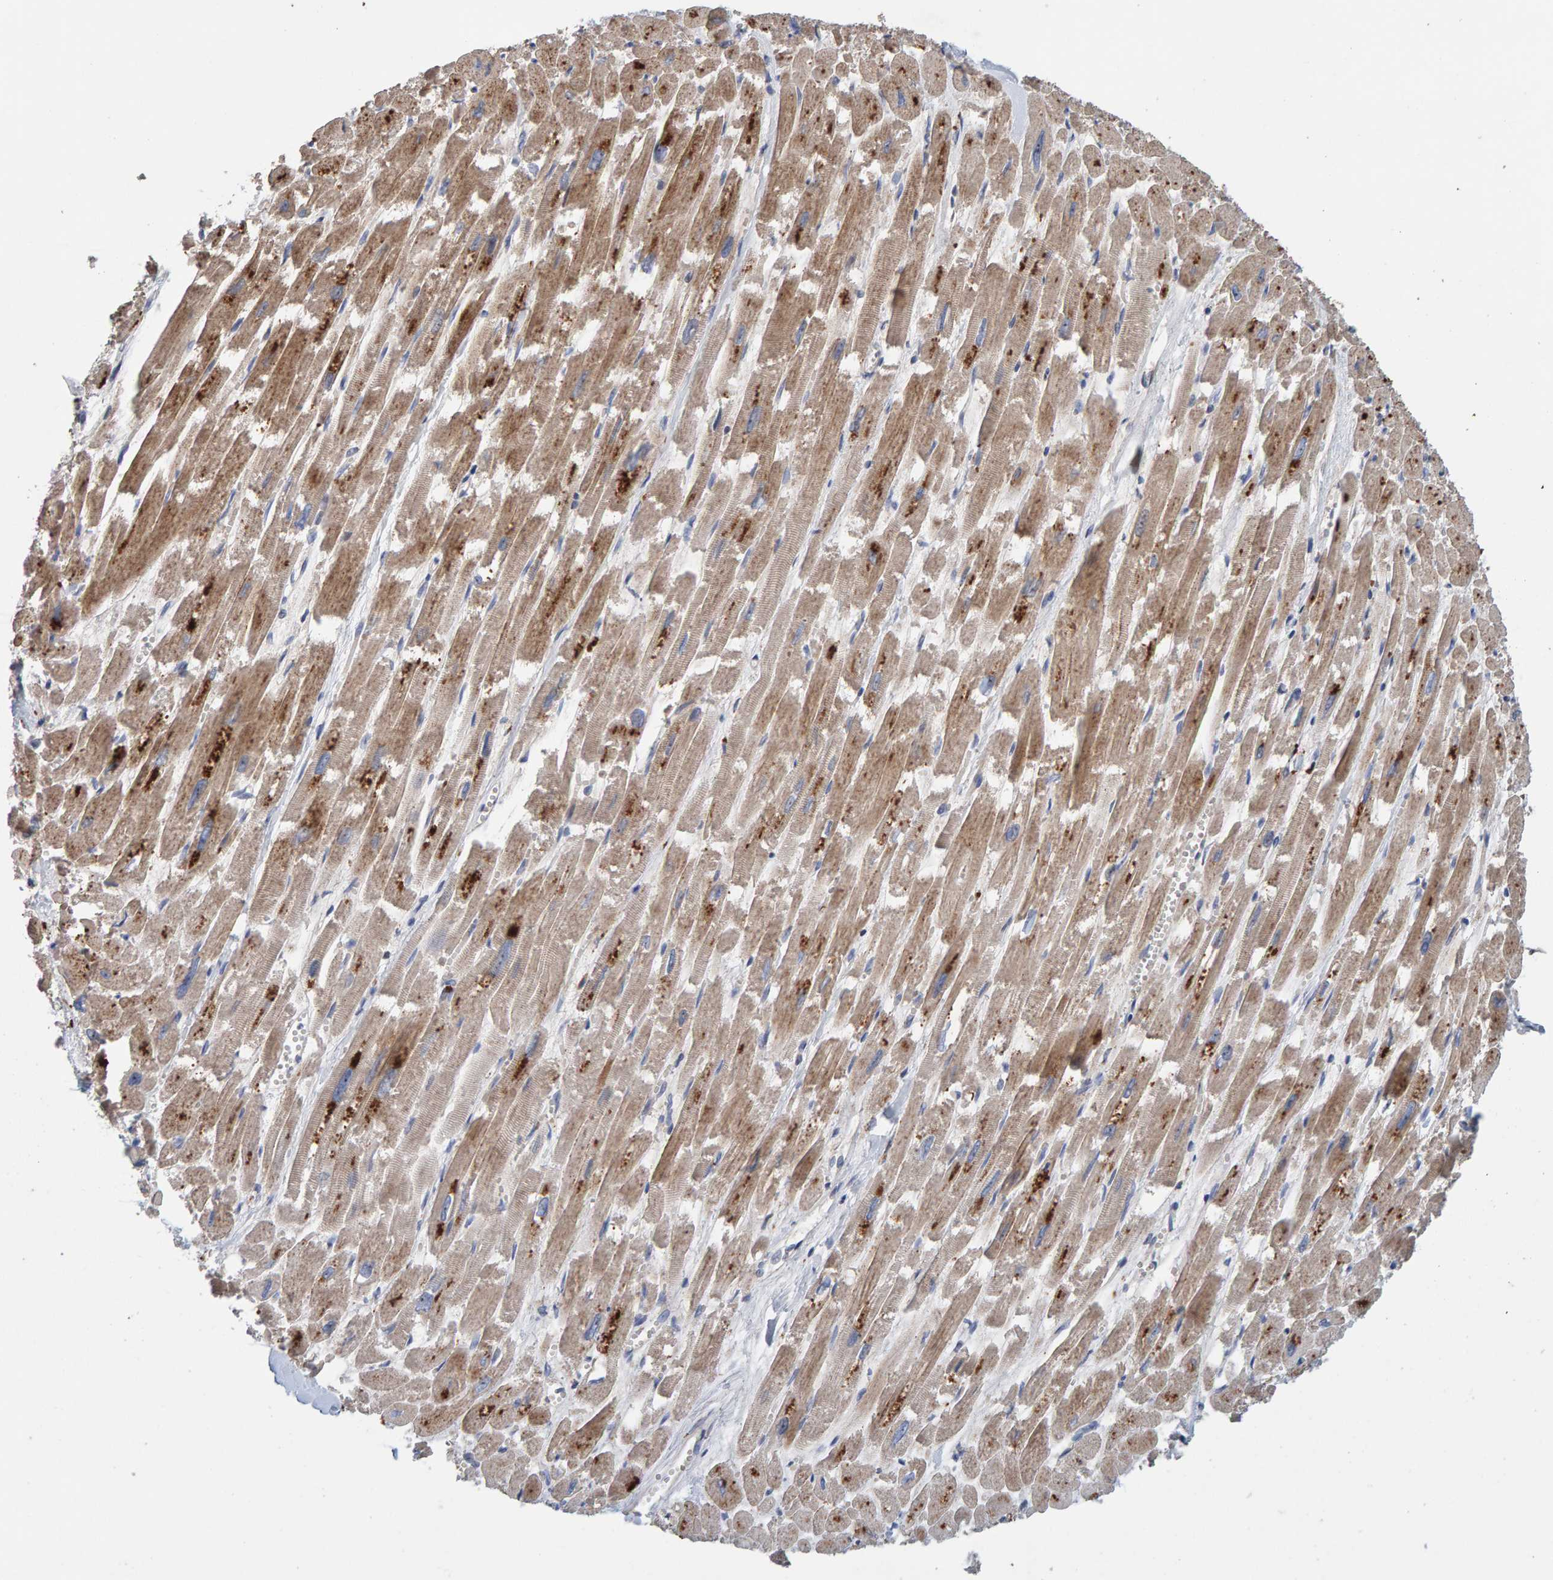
{"staining": {"intensity": "moderate", "quantity": ">75%", "location": "cytoplasmic/membranous"}, "tissue": "heart muscle", "cell_type": "Cardiomyocytes", "image_type": "normal", "snomed": [{"axis": "morphology", "description": "Normal tissue, NOS"}, {"axis": "topography", "description": "Heart"}], "caption": "Heart muscle stained with a brown dye shows moderate cytoplasmic/membranous positive staining in approximately >75% of cardiomyocytes.", "gene": "CCDC25", "patient": {"sex": "male", "age": 54}}